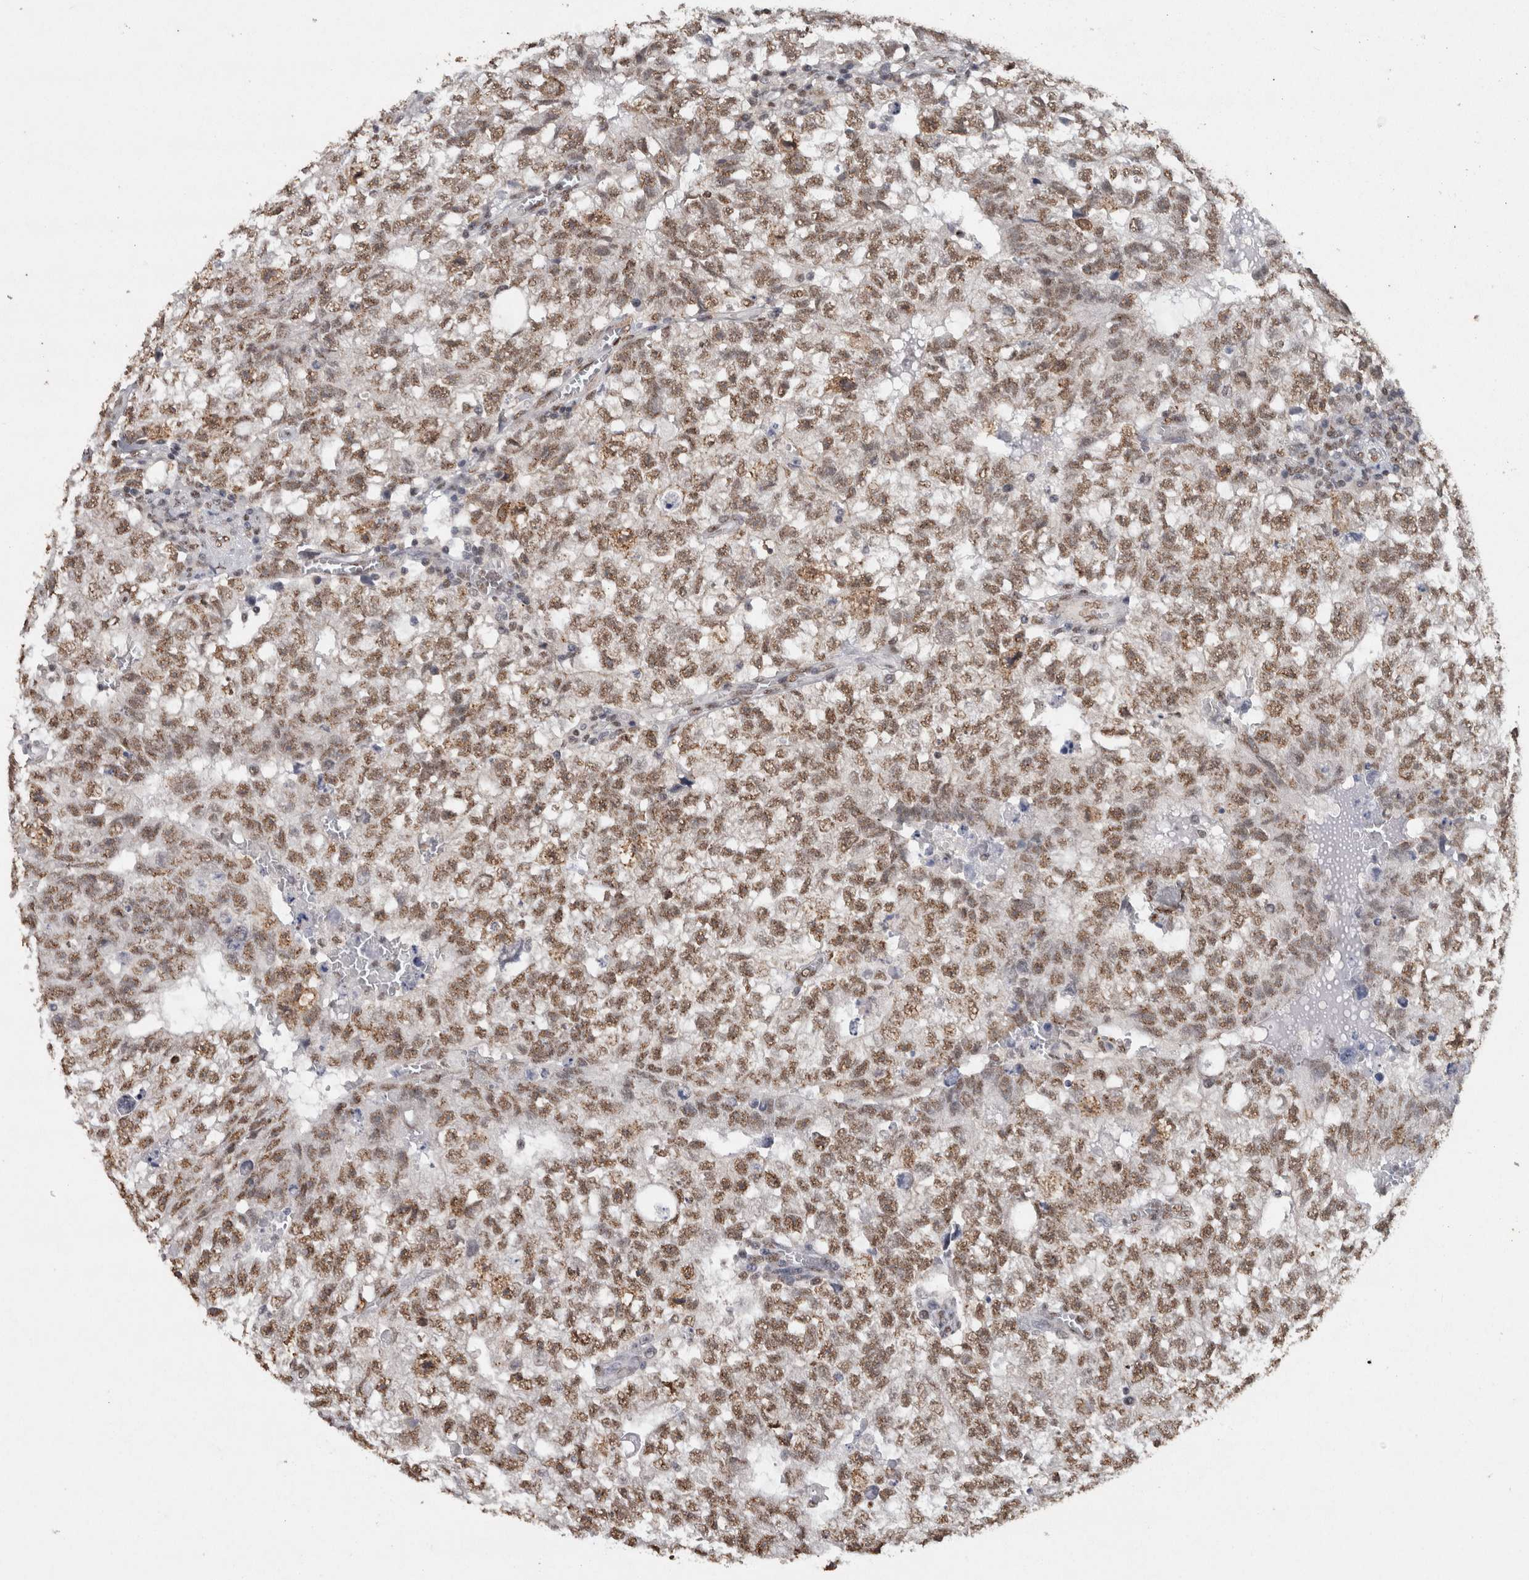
{"staining": {"intensity": "moderate", "quantity": ">75%", "location": "nuclear"}, "tissue": "testis cancer", "cell_type": "Tumor cells", "image_type": "cancer", "snomed": [{"axis": "morphology", "description": "Seminoma, NOS"}, {"axis": "morphology", "description": "Carcinoma, Embryonal, NOS"}, {"axis": "topography", "description": "Testis"}], "caption": "Immunohistochemistry (IHC) (DAB) staining of testis cancer demonstrates moderate nuclear protein staining in about >75% of tumor cells.", "gene": "RPS6KA2", "patient": {"sex": "male", "age": 38}}